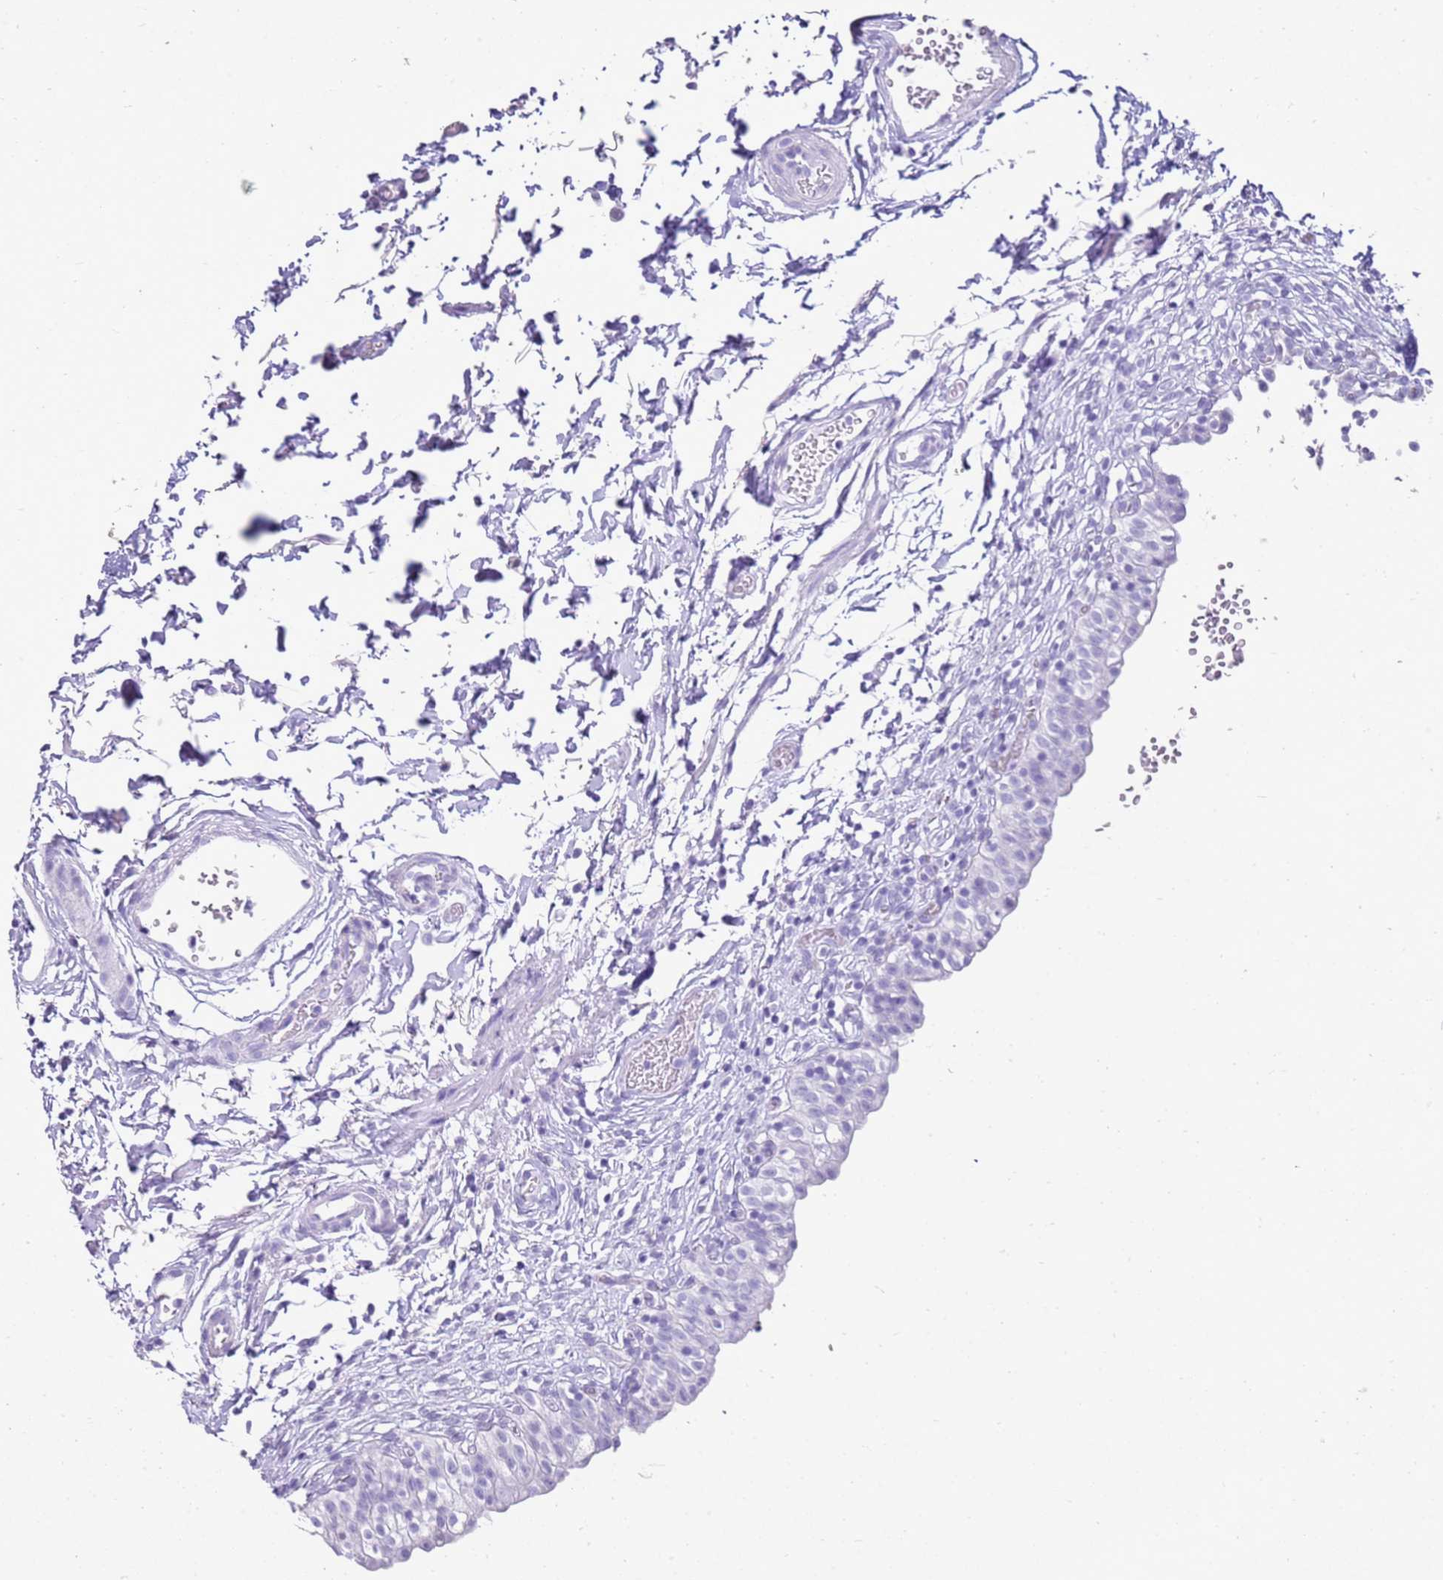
{"staining": {"intensity": "negative", "quantity": "none", "location": "none"}, "tissue": "urinary bladder", "cell_type": "Urothelial cells", "image_type": "normal", "snomed": [{"axis": "morphology", "description": "Normal tissue, NOS"}, {"axis": "topography", "description": "Urinary bladder"}, {"axis": "topography", "description": "Peripheral nerve tissue"}], "caption": "DAB (3,3'-diaminobenzidine) immunohistochemical staining of unremarkable urinary bladder demonstrates no significant staining in urothelial cells.", "gene": "CA8", "patient": {"sex": "male", "age": 55}}